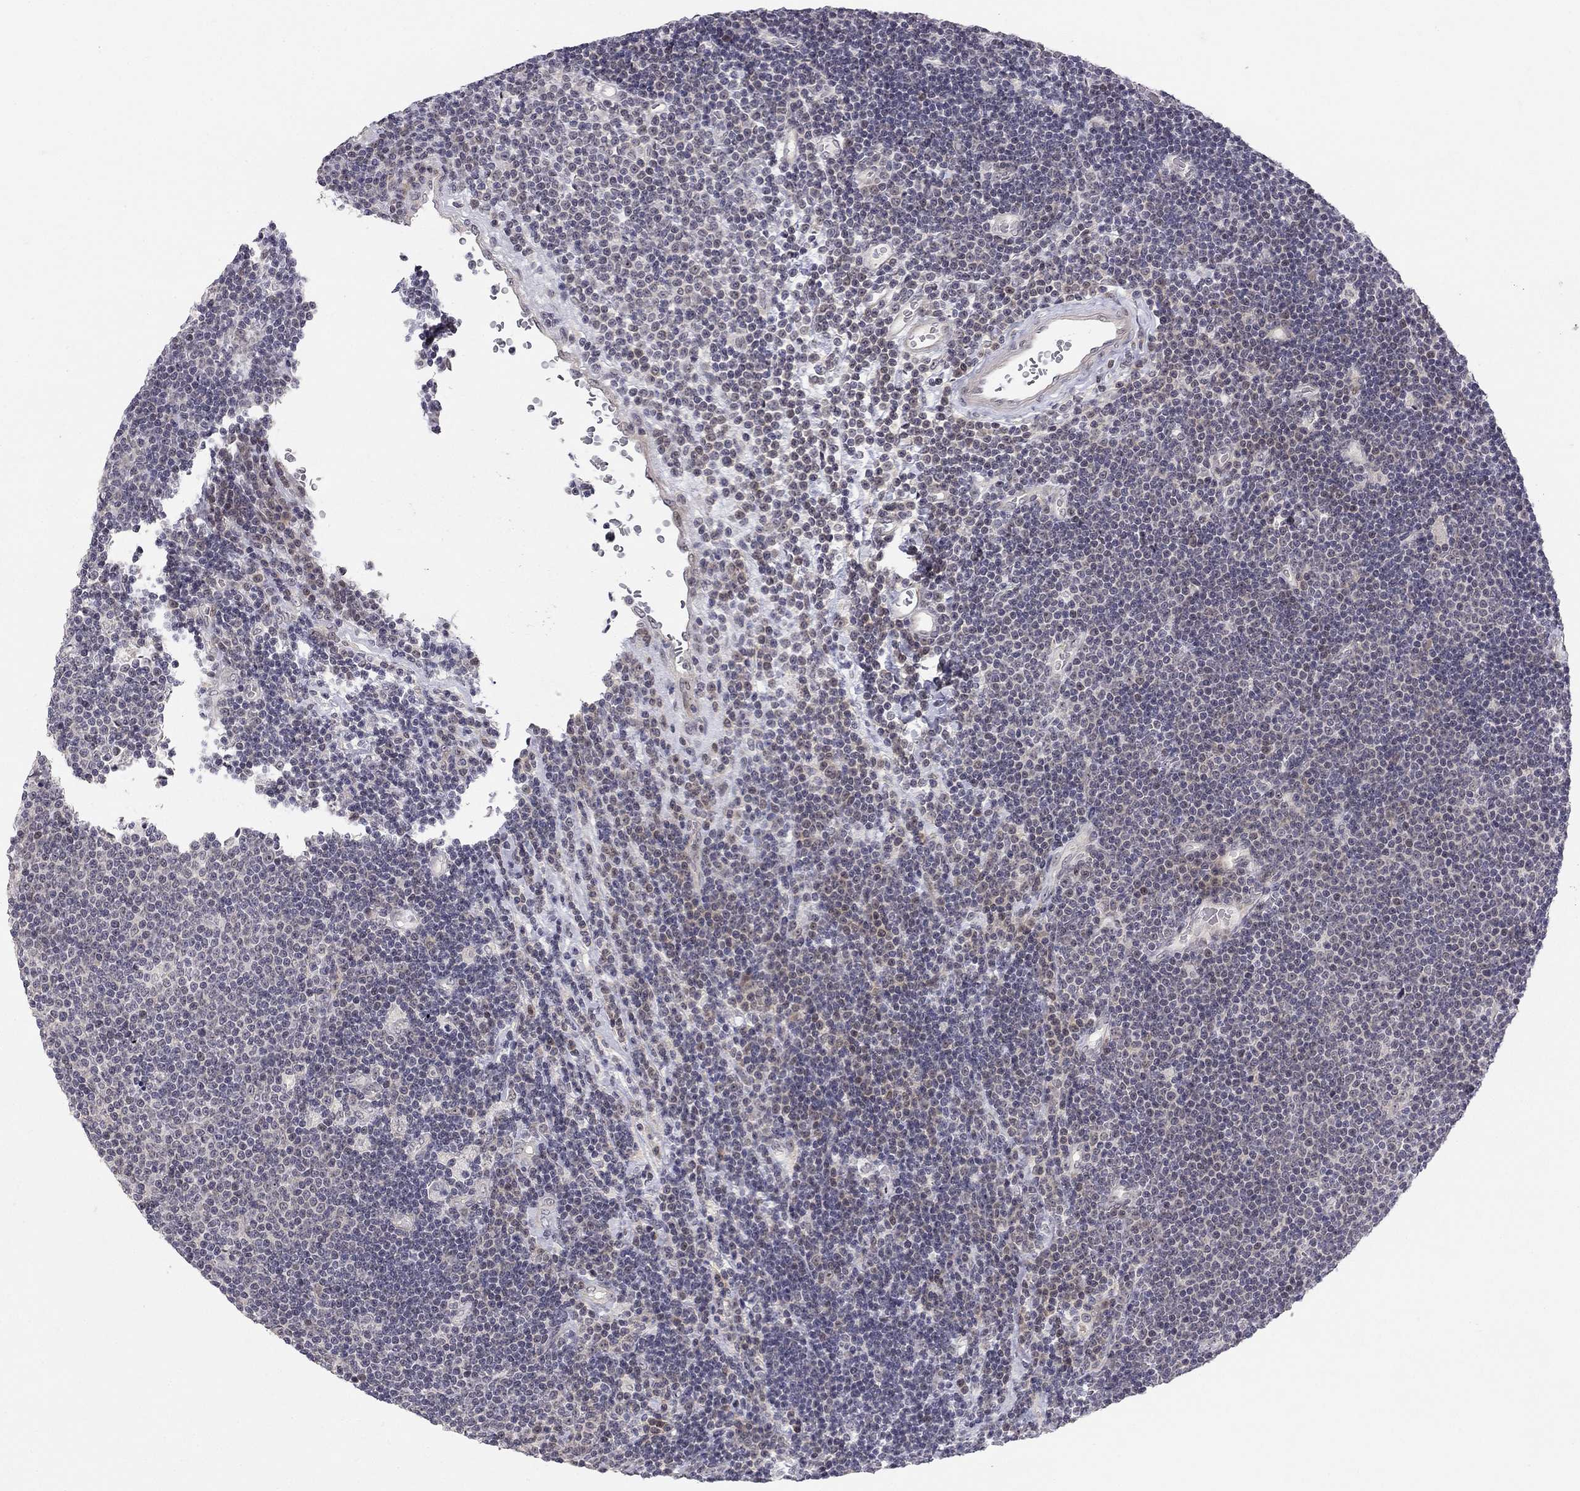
{"staining": {"intensity": "negative", "quantity": "none", "location": "none"}, "tissue": "lymphoma", "cell_type": "Tumor cells", "image_type": "cancer", "snomed": [{"axis": "morphology", "description": "Malignant lymphoma, non-Hodgkin's type, Low grade"}, {"axis": "topography", "description": "Brain"}], "caption": "High power microscopy histopathology image of an immunohistochemistry photomicrograph of lymphoma, revealing no significant positivity in tumor cells. (DAB immunohistochemistry (IHC), high magnification).", "gene": "STXBP6", "patient": {"sex": "female", "age": 66}}